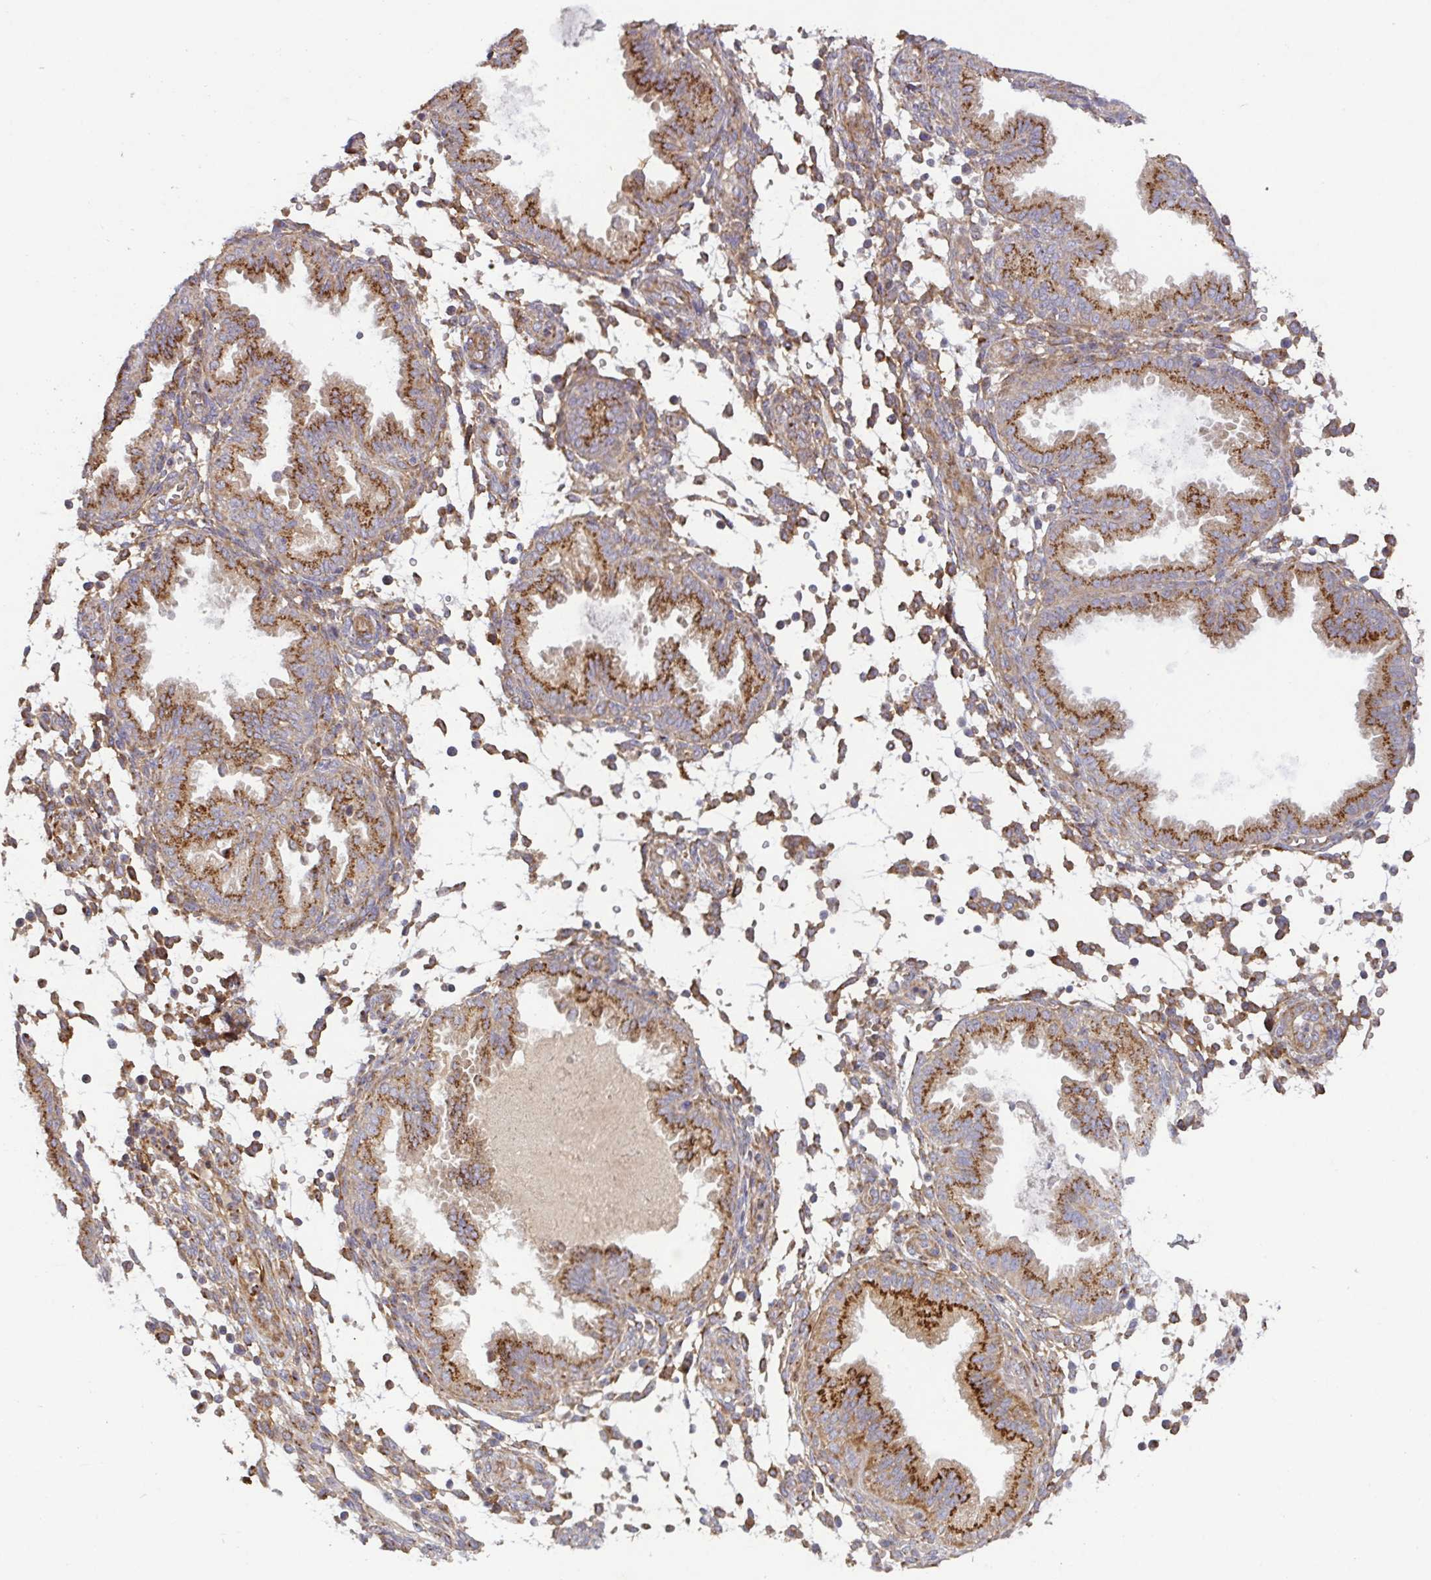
{"staining": {"intensity": "moderate", "quantity": "25%-75%", "location": "cytoplasmic/membranous"}, "tissue": "endometrium", "cell_type": "Cells in endometrial stroma", "image_type": "normal", "snomed": [{"axis": "morphology", "description": "Normal tissue, NOS"}, {"axis": "topography", "description": "Endometrium"}], "caption": "Brown immunohistochemical staining in benign human endometrium demonstrates moderate cytoplasmic/membranous staining in approximately 25%-75% of cells in endometrial stroma.", "gene": "TM9SF4", "patient": {"sex": "female", "age": 33}}